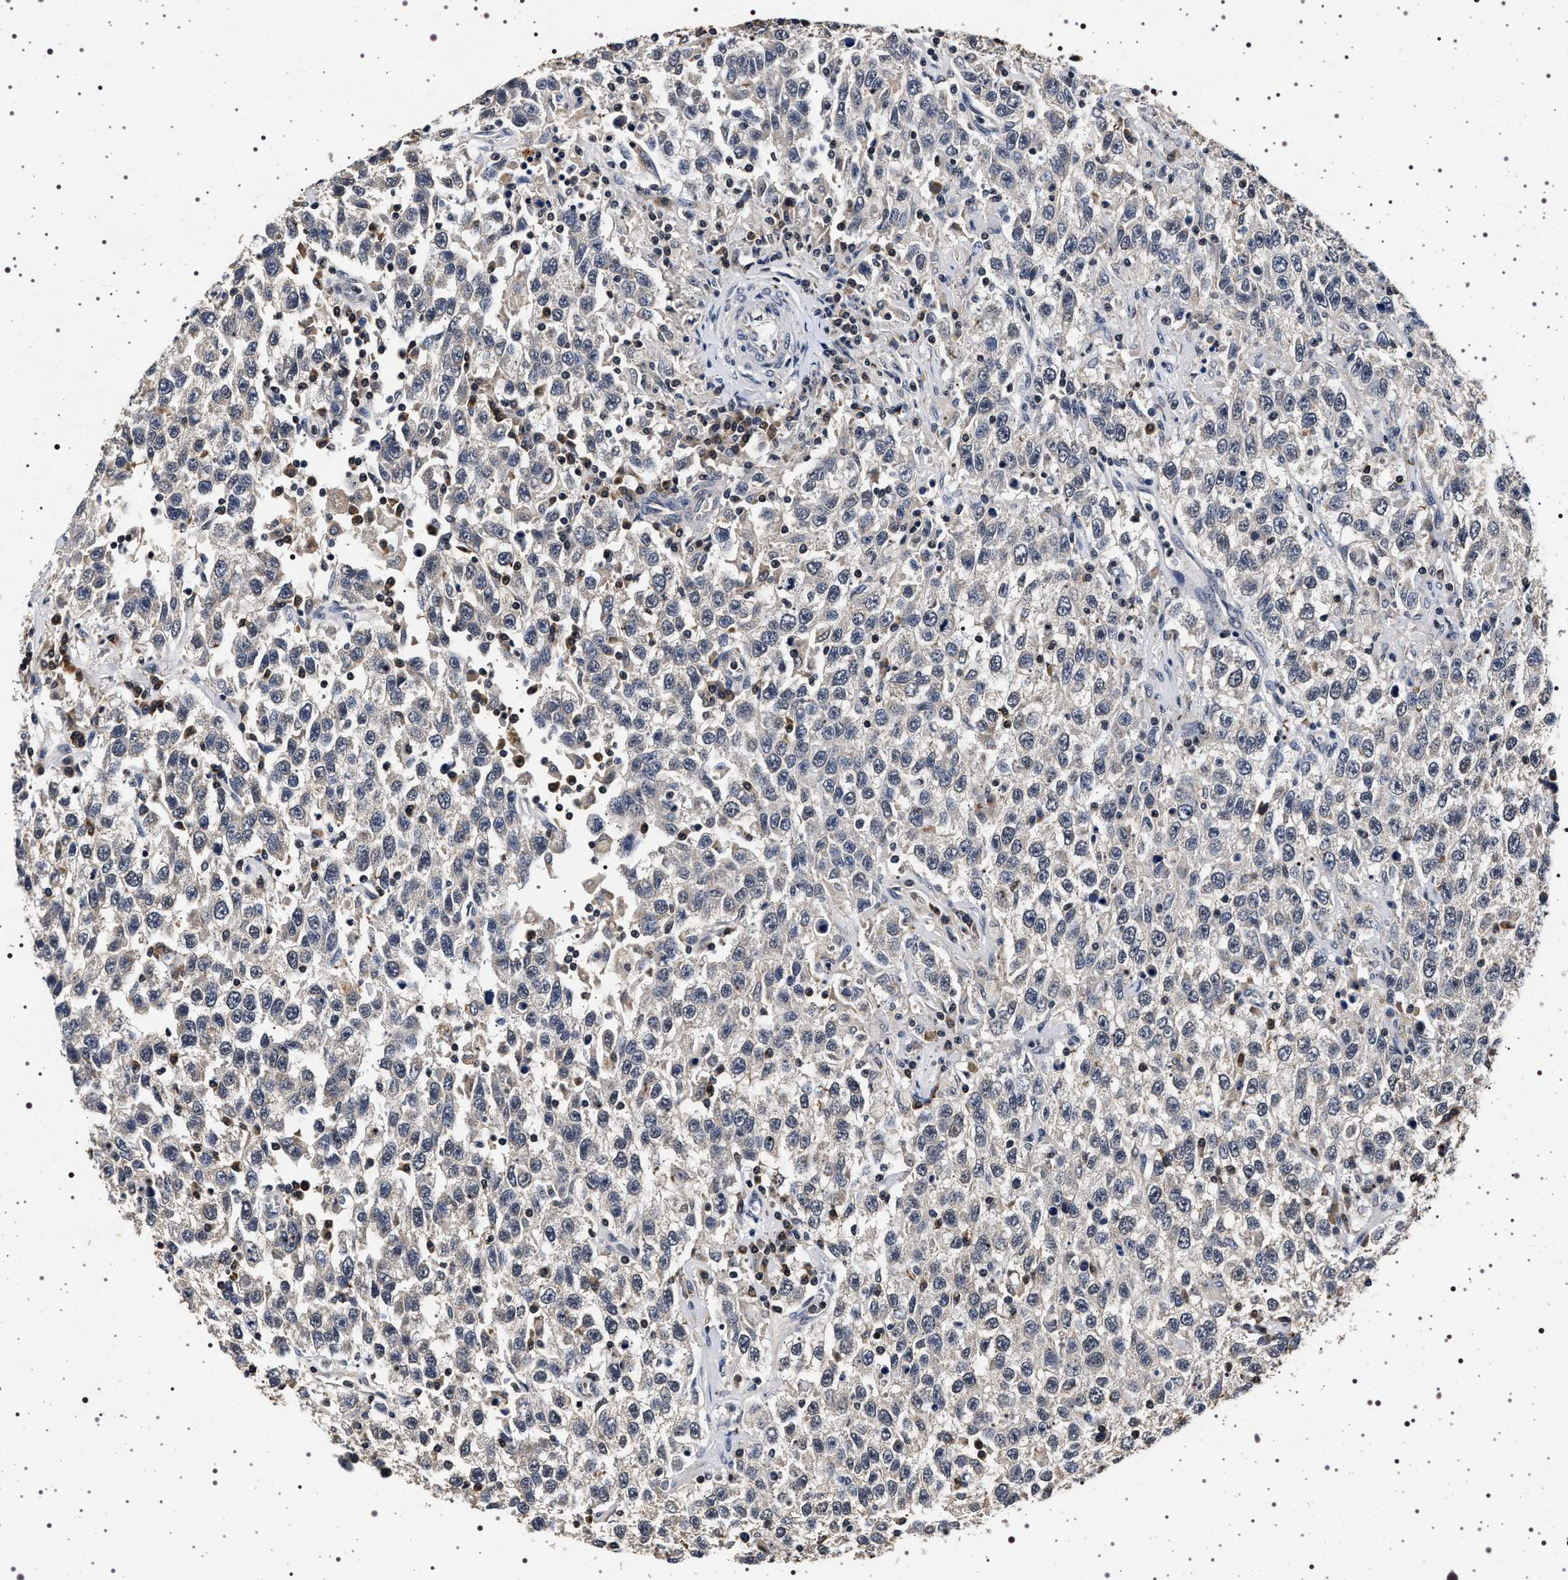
{"staining": {"intensity": "negative", "quantity": "none", "location": "none"}, "tissue": "testis cancer", "cell_type": "Tumor cells", "image_type": "cancer", "snomed": [{"axis": "morphology", "description": "Seminoma, NOS"}, {"axis": "topography", "description": "Testis"}], "caption": "The micrograph reveals no significant staining in tumor cells of seminoma (testis). (DAB immunohistochemistry, high magnification).", "gene": "CDKN1B", "patient": {"sex": "male", "age": 41}}